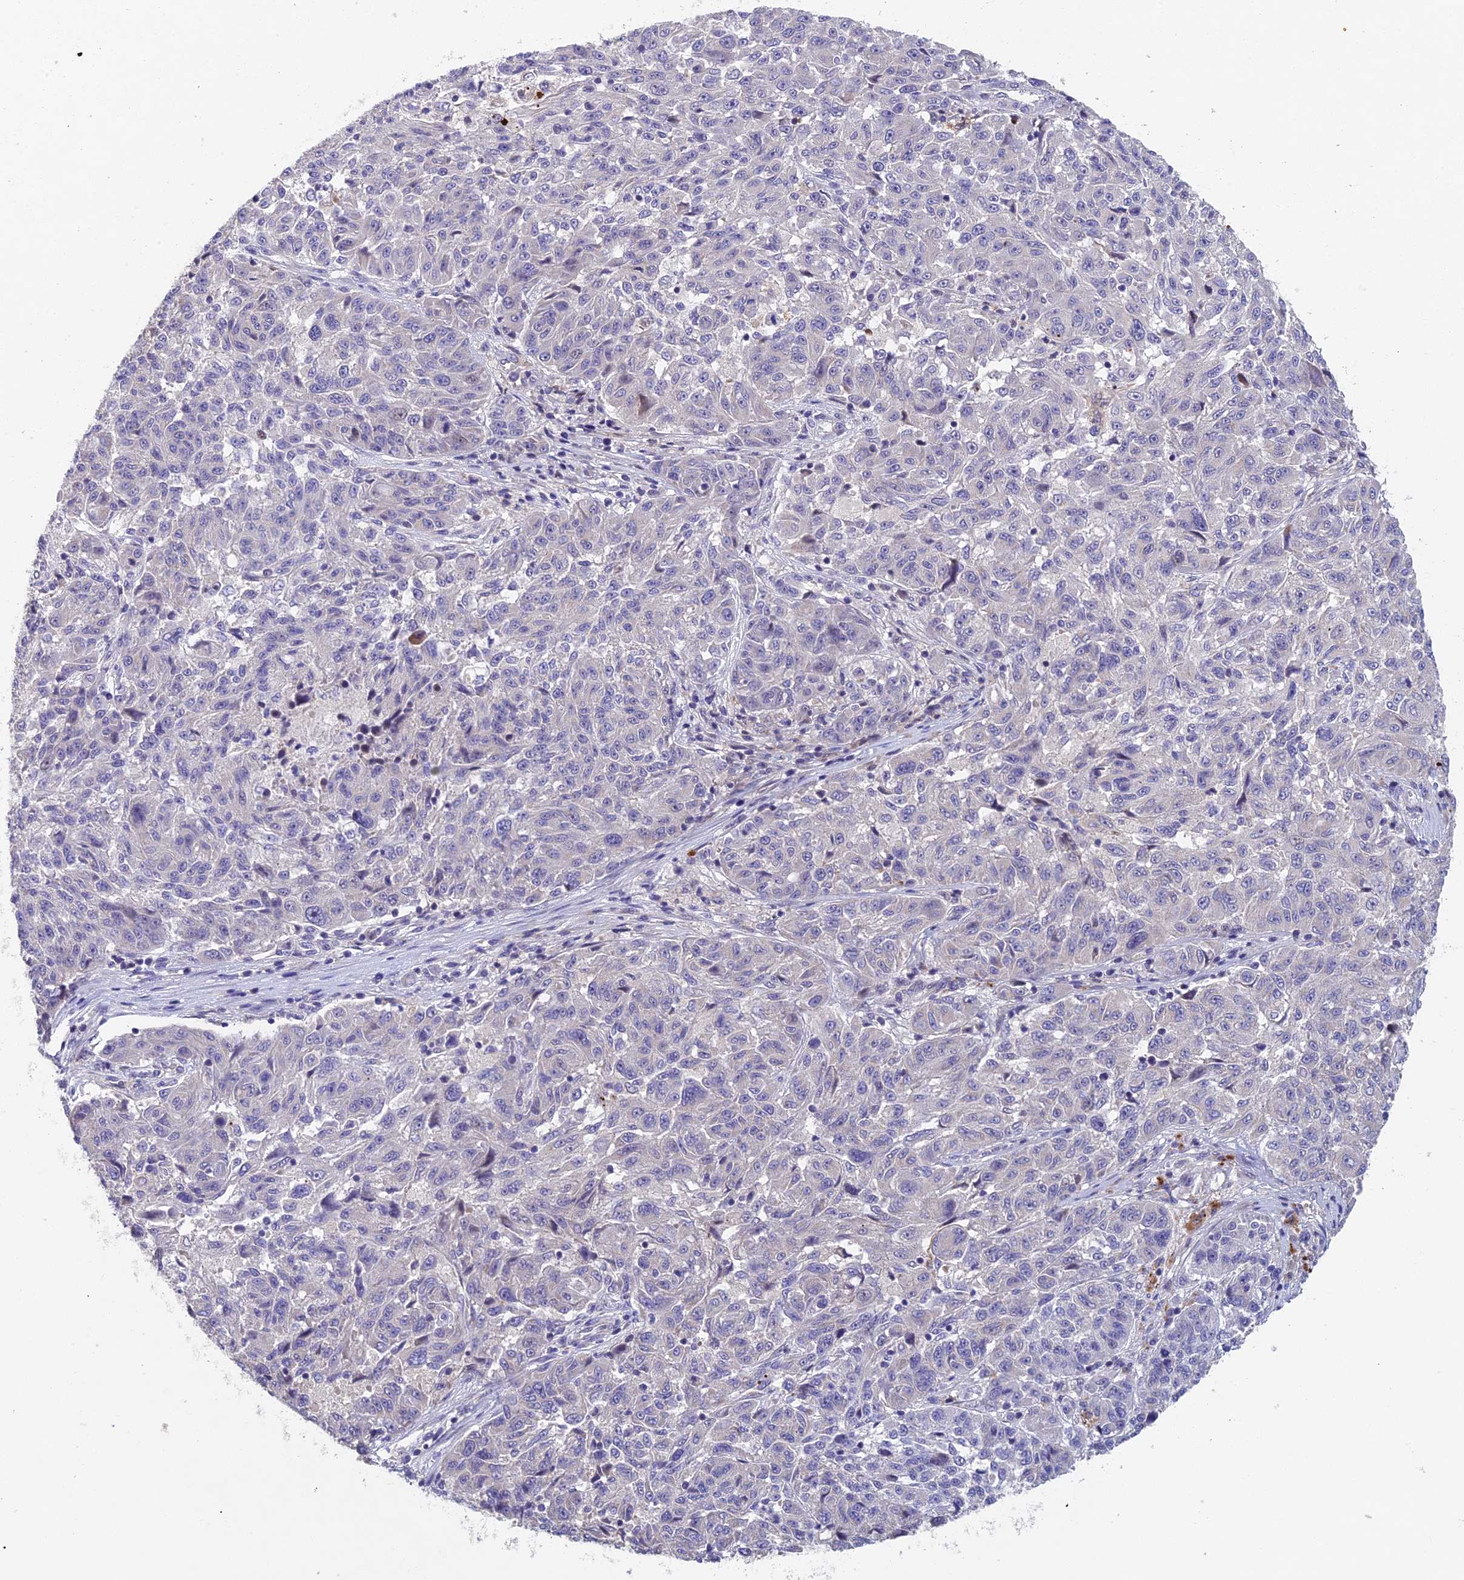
{"staining": {"intensity": "negative", "quantity": "none", "location": "none"}, "tissue": "melanoma", "cell_type": "Tumor cells", "image_type": "cancer", "snomed": [{"axis": "morphology", "description": "Malignant melanoma, NOS"}, {"axis": "topography", "description": "Skin"}], "caption": "The image demonstrates no staining of tumor cells in melanoma. (DAB IHC, high magnification).", "gene": "NSMCE1", "patient": {"sex": "male", "age": 53}}